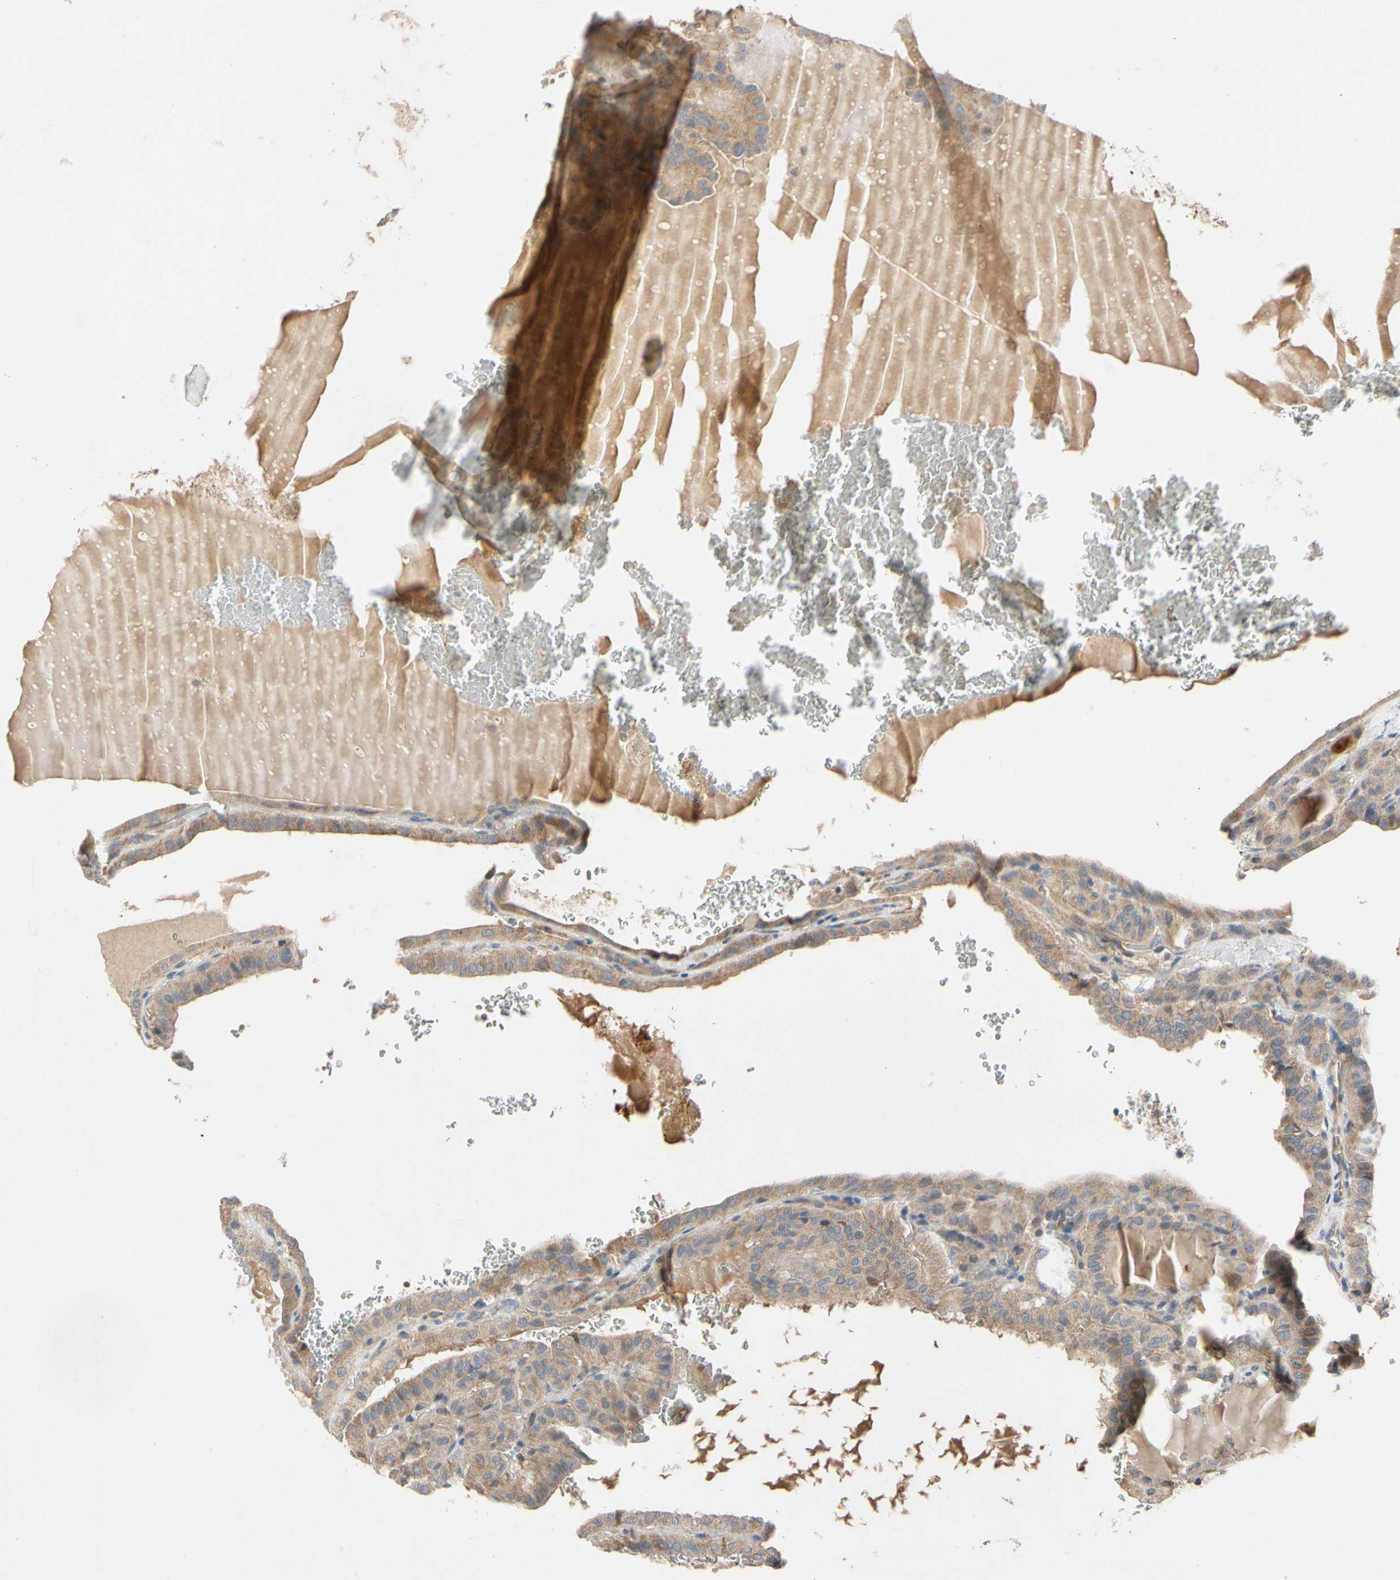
{"staining": {"intensity": "moderate", "quantity": ">75%", "location": "cytoplasmic/membranous"}, "tissue": "thyroid cancer", "cell_type": "Tumor cells", "image_type": "cancer", "snomed": [{"axis": "morphology", "description": "Papillary adenocarcinoma, NOS"}, {"axis": "topography", "description": "Thyroid gland"}], "caption": "Thyroid cancer (papillary adenocarcinoma) was stained to show a protein in brown. There is medium levels of moderate cytoplasmic/membranous positivity in about >75% of tumor cells. Nuclei are stained in blue.", "gene": "GPD2", "patient": {"sex": "male", "age": 77}}